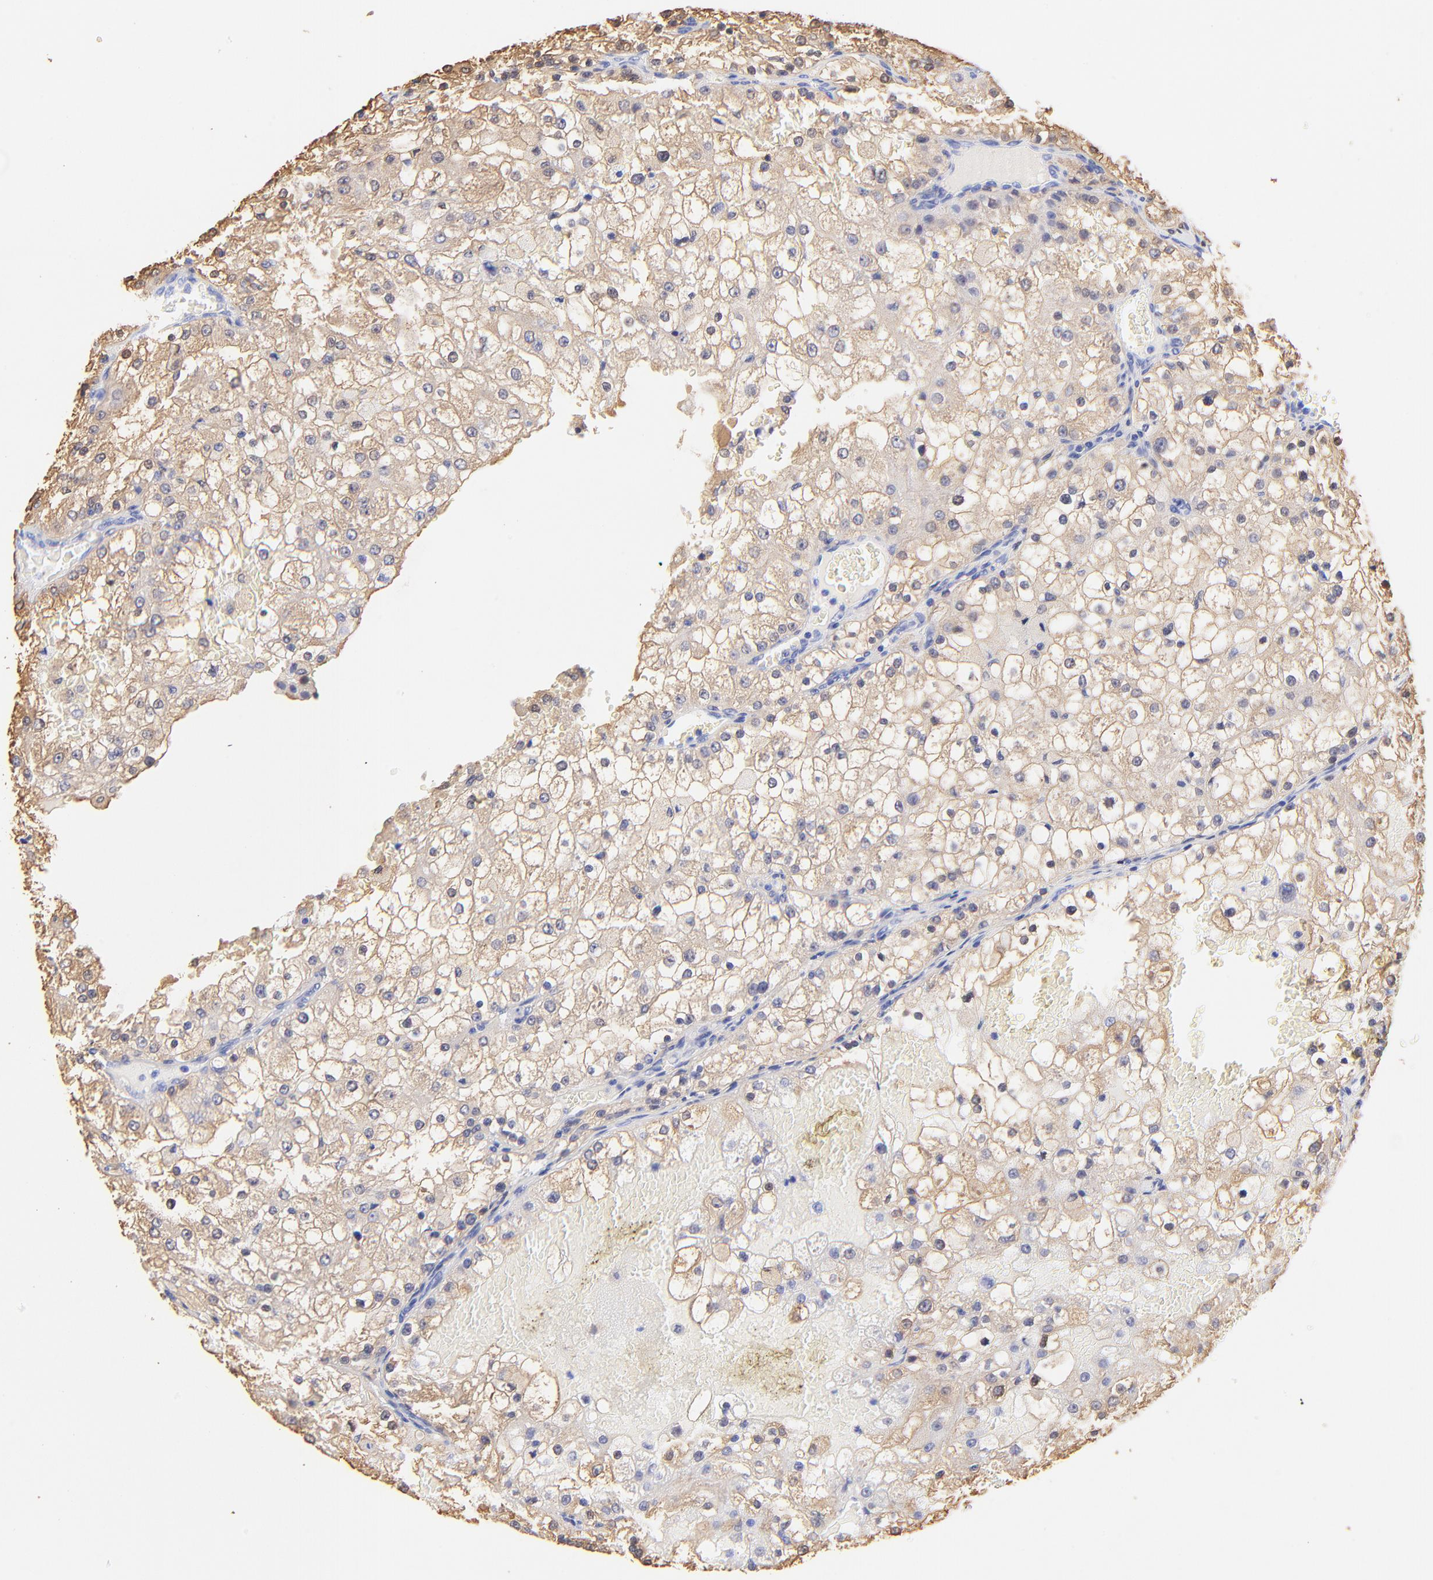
{"staining": {"intensity": "weak", "quantity": ">75%", "location": "cytoplasmic/membranous"}, "tissue": "renal cancer", "cell_type": "Tumor cells", "image_type": "cancer", "snomed": [{"axis": "morphology", "description": "Adenocarcinoma, NOS"}, {"axis": "topography", "description": "Kidney"}], "caption": "Tumor cells display low levels of weak cytoplasmic/membranous positivity in approximately >75% of cells in renal cancer. (DAB IHC with brightfield microscopy, high magnification).", "gene": "ALDH1A1", "patient": {"sex": "female", "age": 74}}